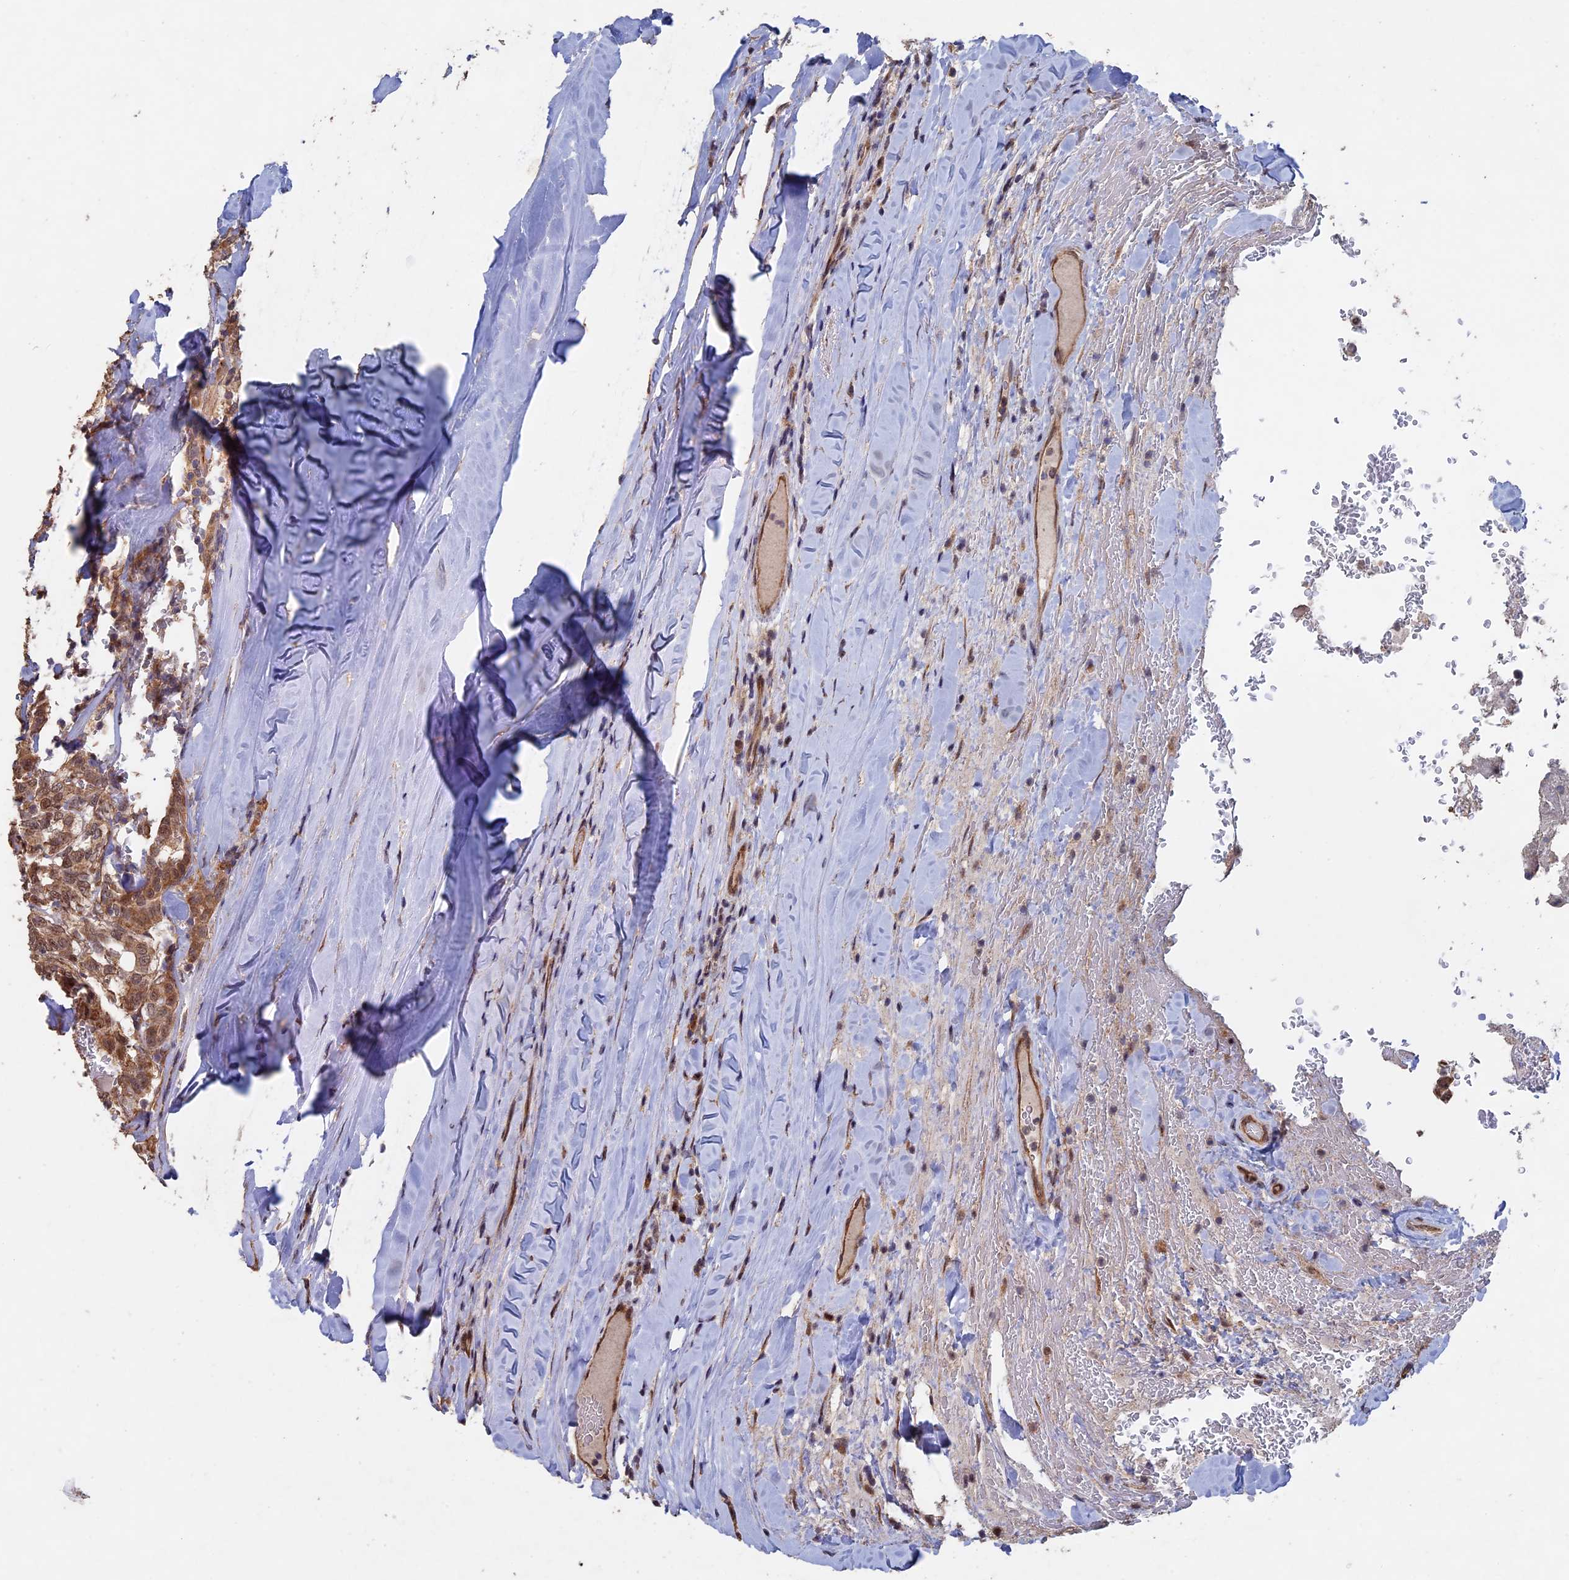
{"staining": {"intensity": "moderate", "quantity": ">75%", "location": "cytoplasmic/membranous,nuclear"}, "tissue": "thyroid cancer", "cell_type": "Tumor cells", "image_type": "cancer", "snomed": [{"axis": "morphology", "description": "Papillary adenocarcinoma, NOS"}, {"axis": "topography", "description": "Thyroid gland"}], "caption": "Immunohistochemistry photomicrograph of neoplastic tissue: human thyroid cancer (papillary adenocarcinoma) stained using IHC exhibits medium levels of moderate protein expression localized specifically in the cytoplasmic/membranous and nuclear of tumor cells, appearing as a cytoplasmic/membranous and nuclear brown color.", "gene": "KIAA1328", "patient": {"sex": "female", "age": 72}}